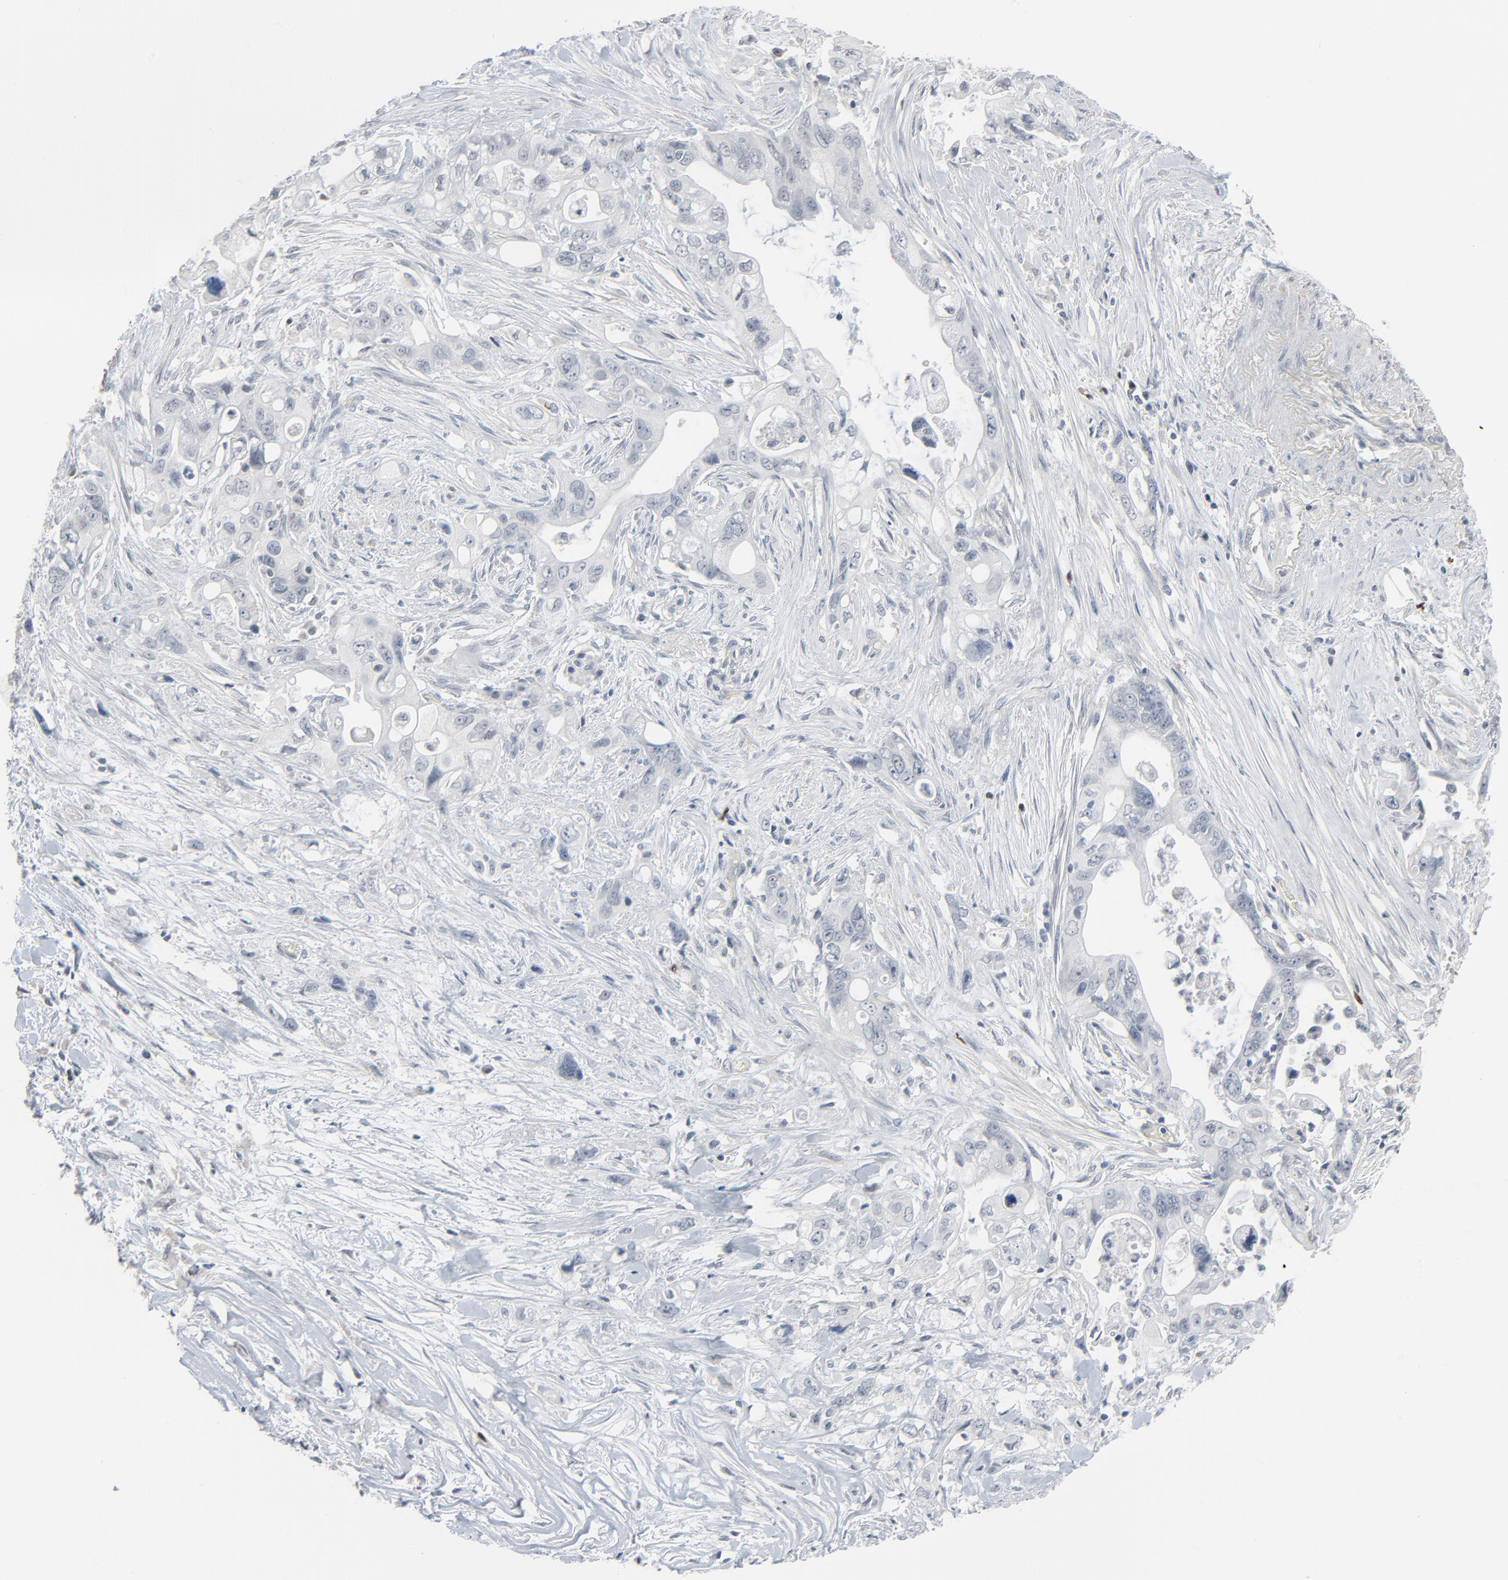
{"staining": {"intensity": "negative", "quantity": "none", "location": "none"}, "tissue": "pancreatic cancer", "cell_type": "Tumor cells", "image_type": "cancer", "snomed": [{"axis": "morphology", "description": "Normal tissue, NOS"}, {"axis": "topography", "description": "Pancreas"}], "caption": "This histopathology image is of pancreatic cancer stained with IHC to label a protein in brown with the nuclei are counter-stained blue. There is no staining in tumor cells.", "gene": "SAGE1", "patient": {"sex": "male", "age": 42}}